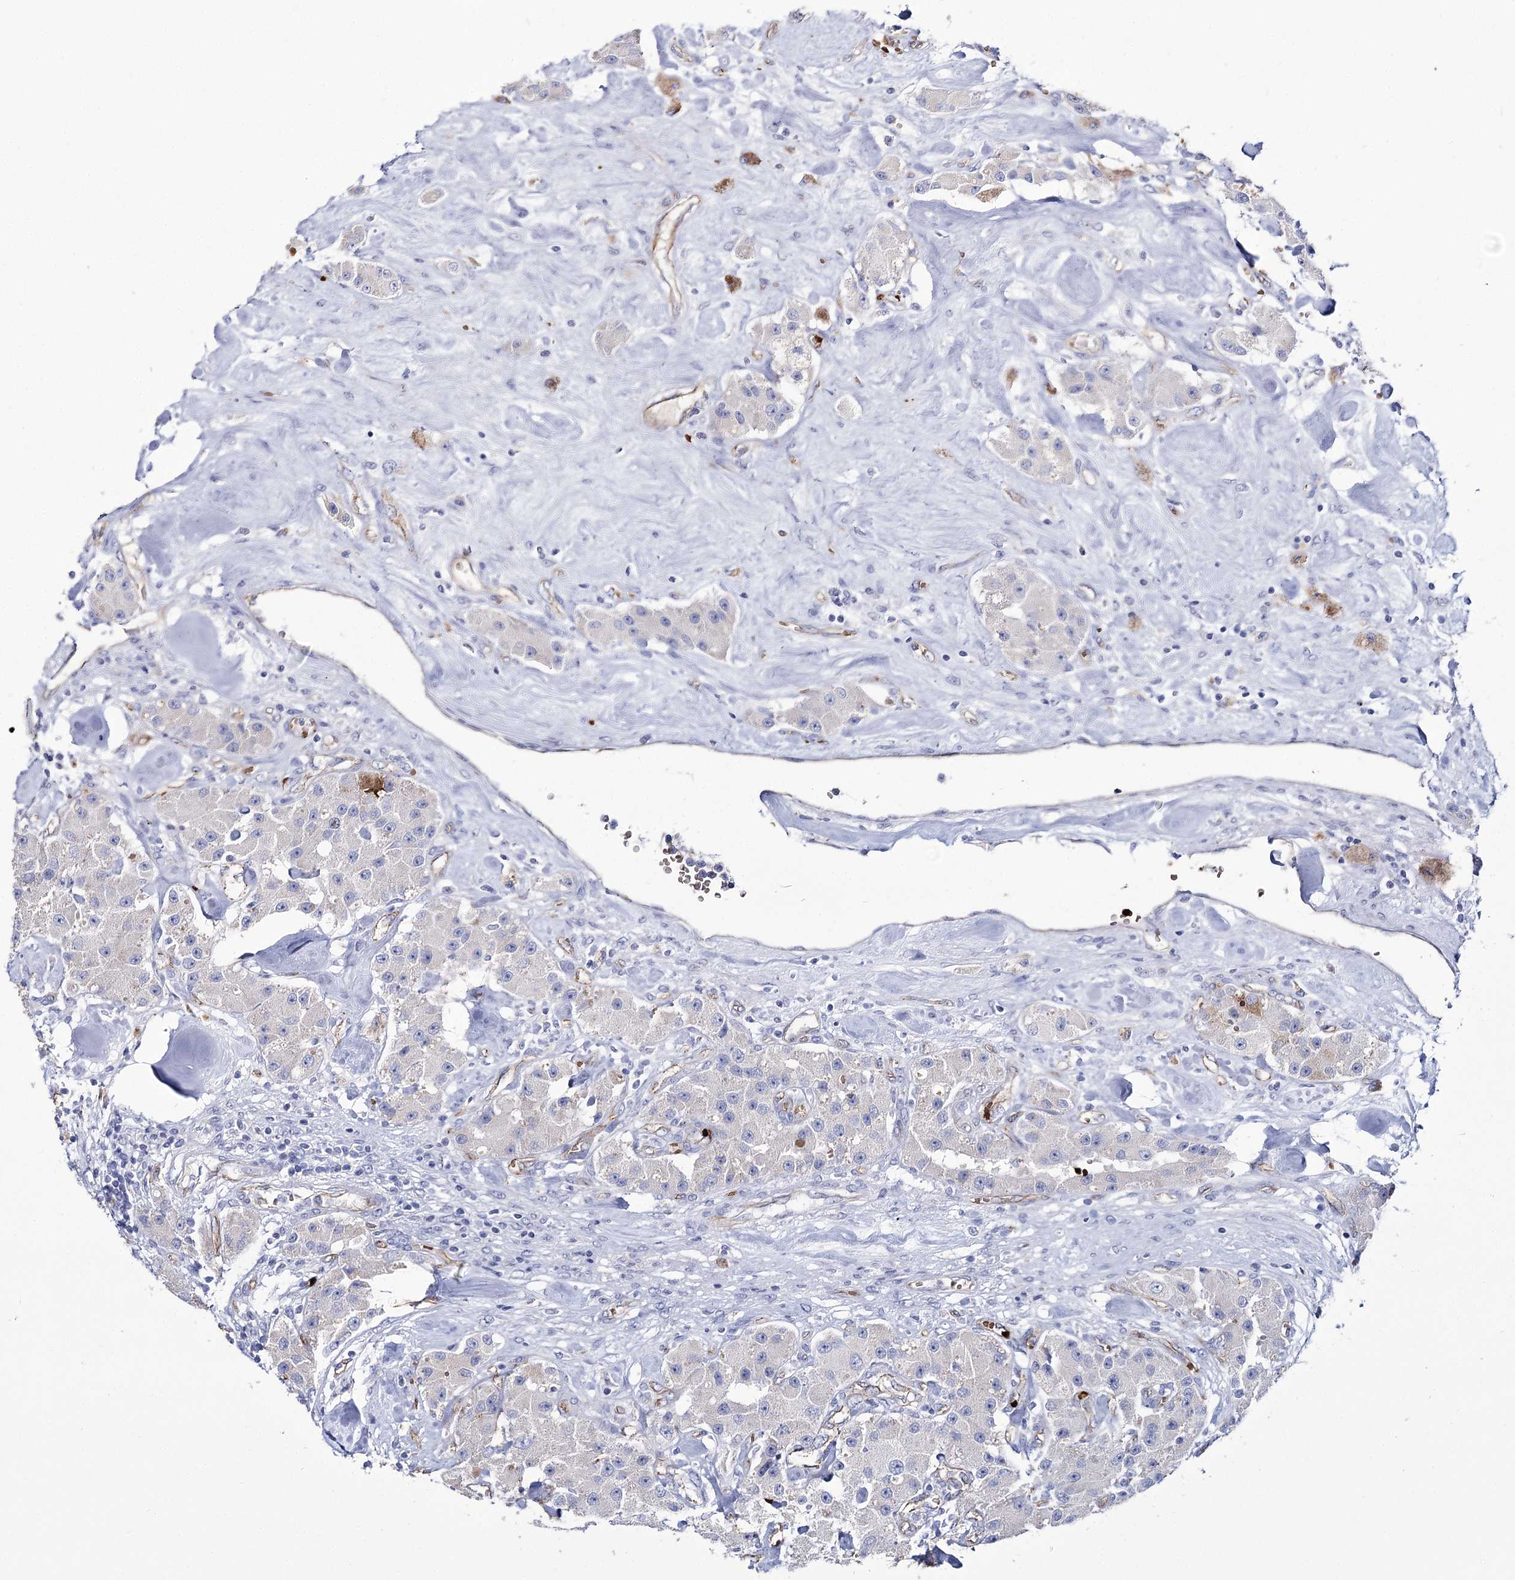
{"staining": {"intensity": "negative", "quantity": "none", "location": "none"}, "tissue": "carcinoid", "cell_type": "Tumor cells", "image_type": "cancer", "snomed": [{"axis": "morphology", "description": "Carcinoid, malignant, NOS"}, {"axis": "topography", "description": "Pancreas"}], "caption": "Tumor cells are negative for protein expression in human carcinoid.", "gene": "GBF1", "patient": {"sex": "male", "age": 41}}